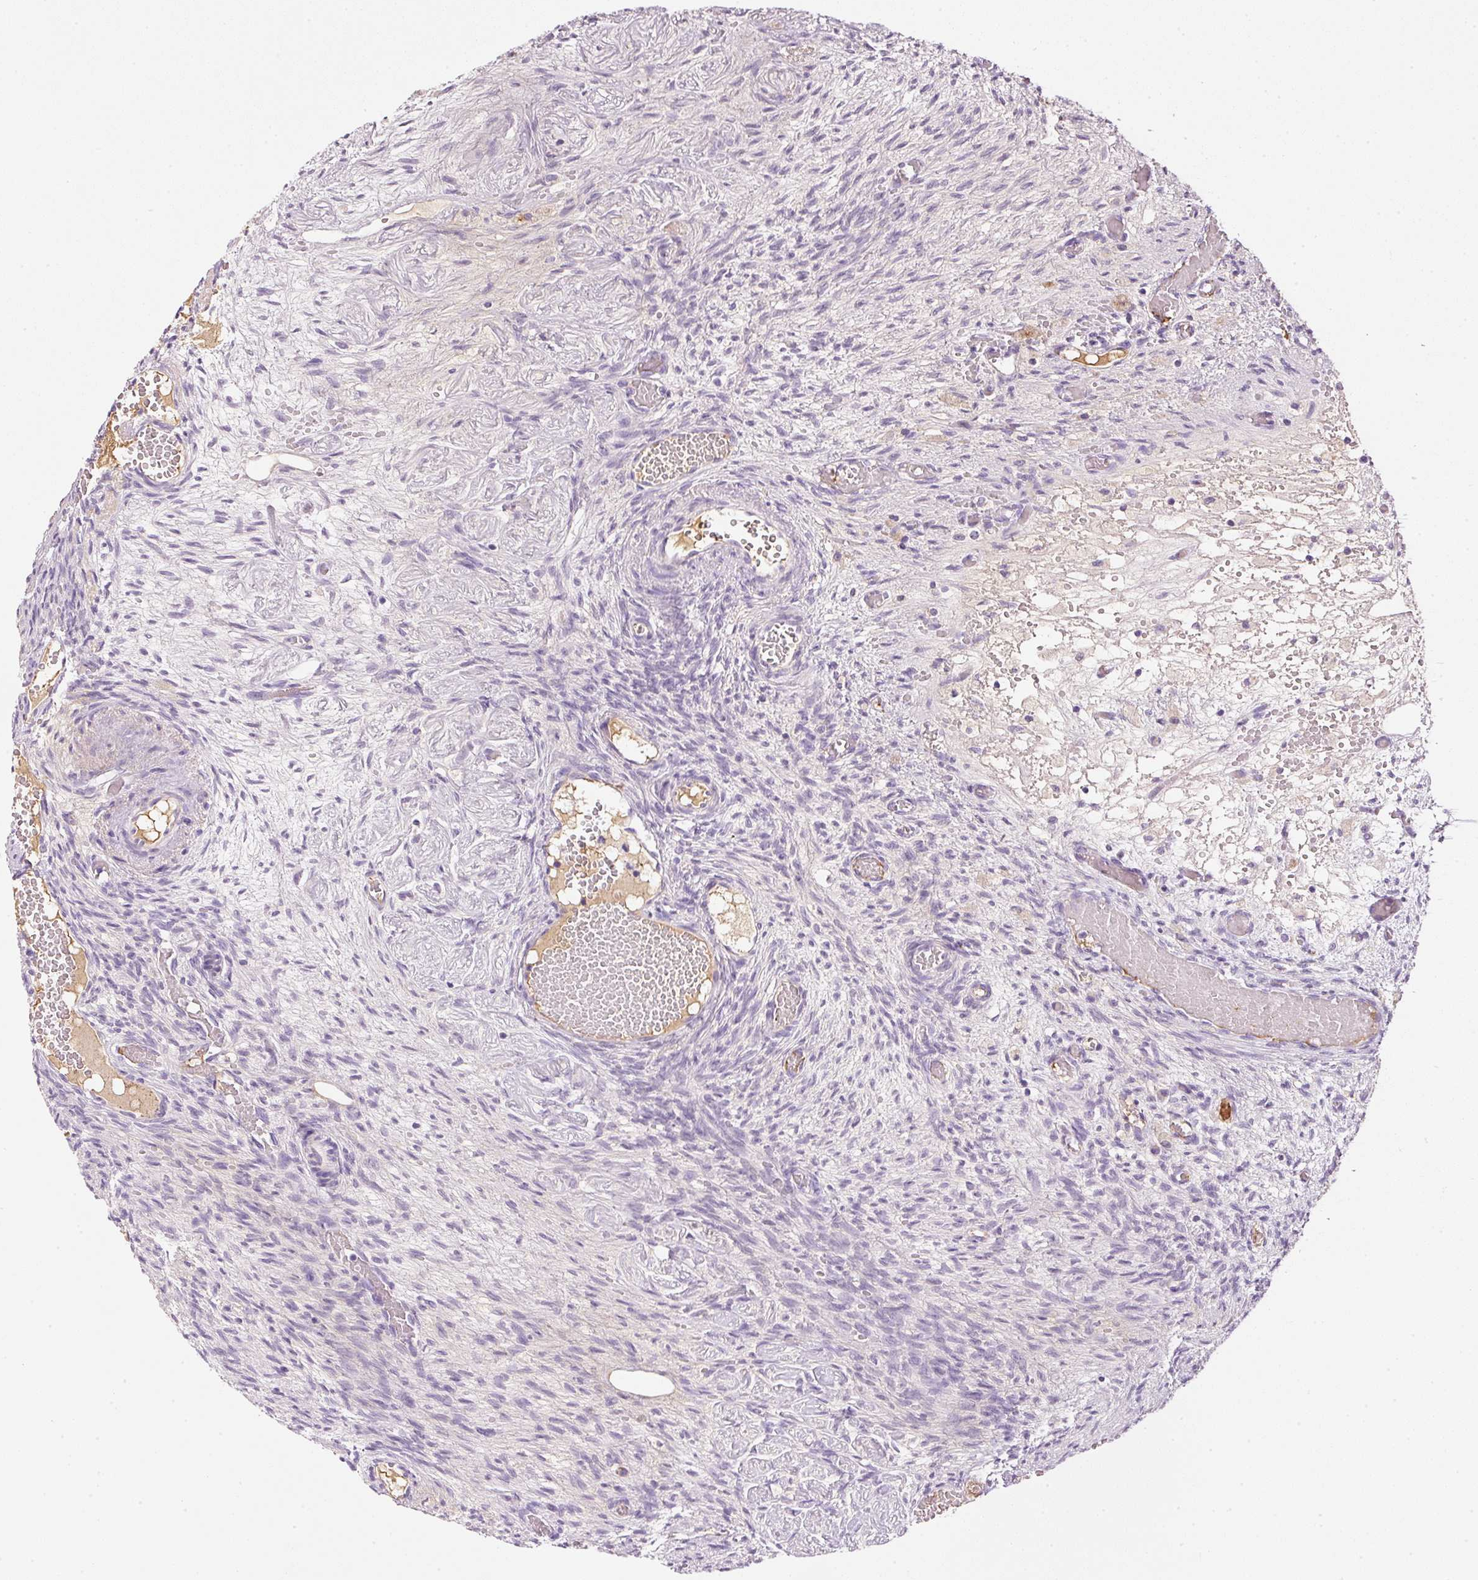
{"staining": {"intensity": "negative", "quantity": "none", "location": "none"}, "tissue": "ovary", "cell_type": "Ovarian stroma cells", "image_type": "normal", "snomed": [{"axis": "morphology", "description": "Normal tissue, NOS"}, {"axis": "topography", "description": "Ovary"}], "caption": "The photomicrograph demonstrates no staining of ovarian stroma cells in benign ovary.", "gene": "KPNA5", "patient": {"sex": "female", "age": 67}}